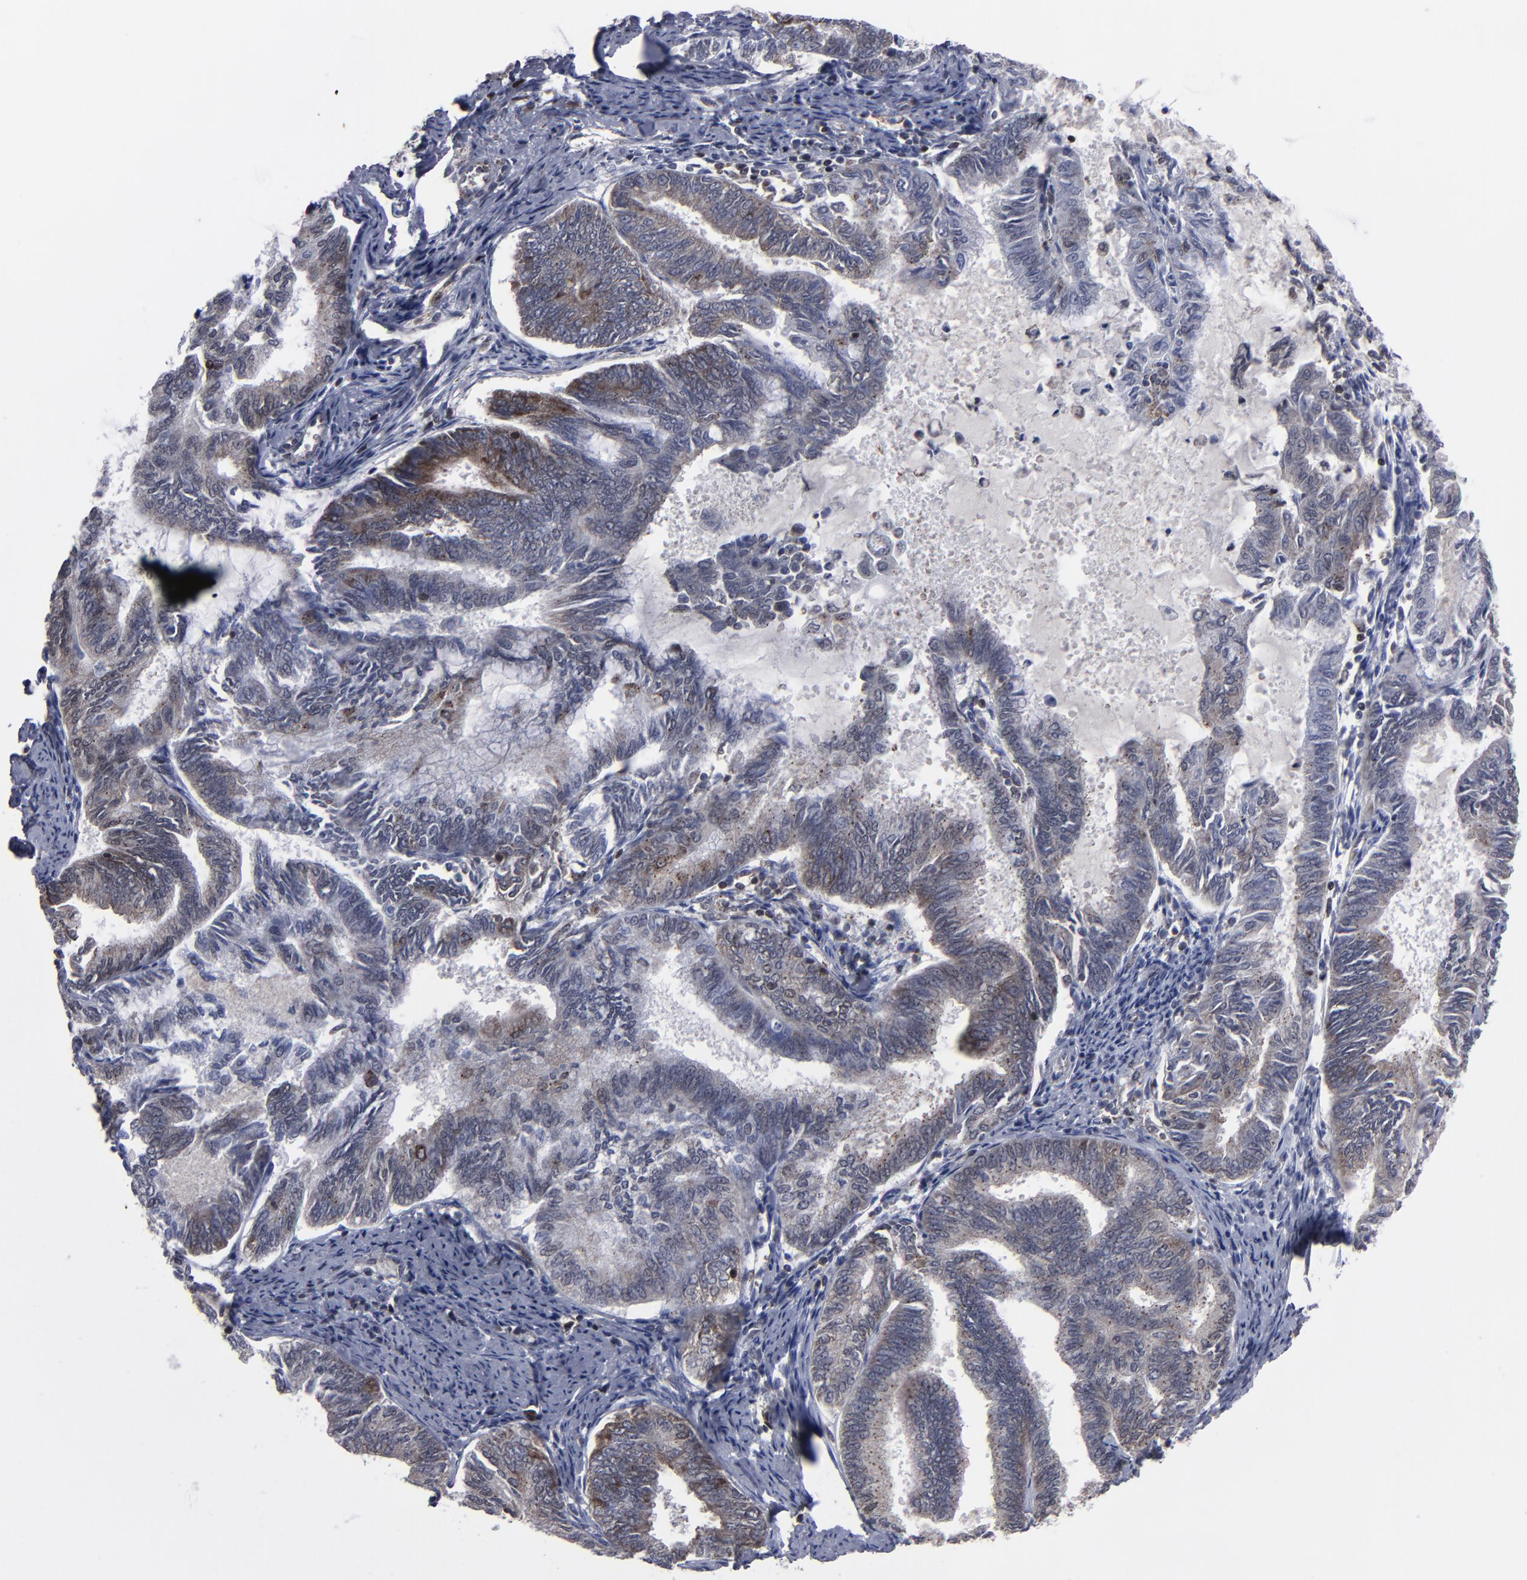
{"staining": {"intensity": "weak", "quantity": "25%-75%", "location": "cytoplasmic/membranous"}, "tissue": "endometrial cancer", "cell_type": "Tumor cells", "image_type": "cancer", "snomed": [{"axis": "morphology", "description": "Adenocarcinoma, NOS"}, {"axis": "topography", "description": "Endometrium"}], "caption": "A photomicrograph showing weak cytoplasmic/membranous positivity in approximately 25%-75% of tumor cells in adenocarcinoma (endometrial), as visualized by brown immunohistochemical staining.", "gene": "KIAA2026", "patient": {"sex": "female", "age": 86}}